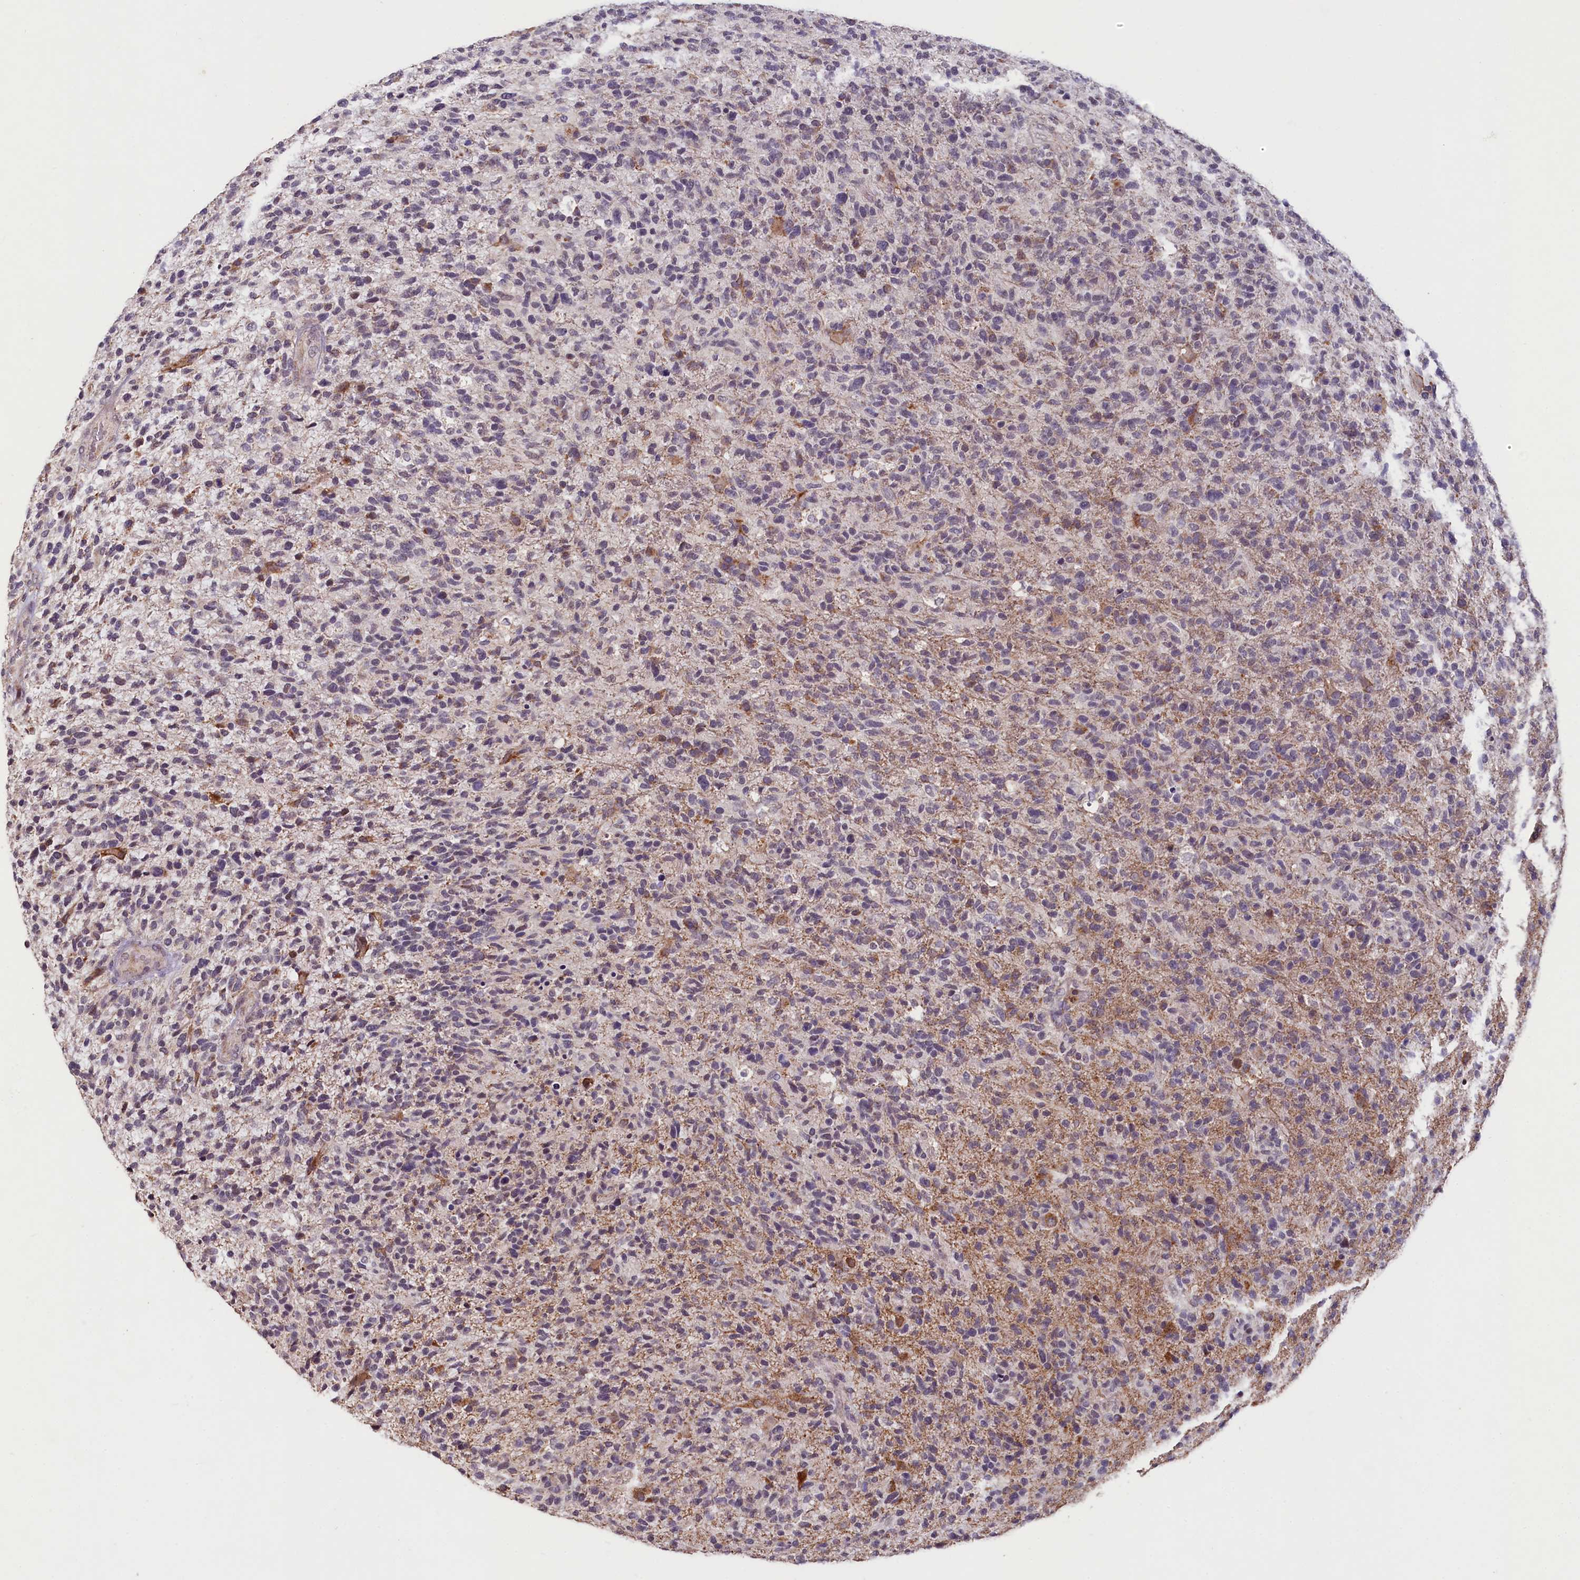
{"staining": {"intensity": "negative", "quantity": "none", "location": "none"}, "tissue": "glioma", "cell_type": "Tumor cells", "image_type": "cancer", "snomed": [{"axis": "morphology", "description": "Glioma, malignant, High grade"}, {"axis": "topography", "description": "Brain"}], "caption": "A high-resolution micrograph shows immunohistochemistry staining of malignant glioma (high-grade), which reveals no significant staining in tumor cells.", "gene": "PDE6D", "patient": {"sex": "male", "age": 72}}